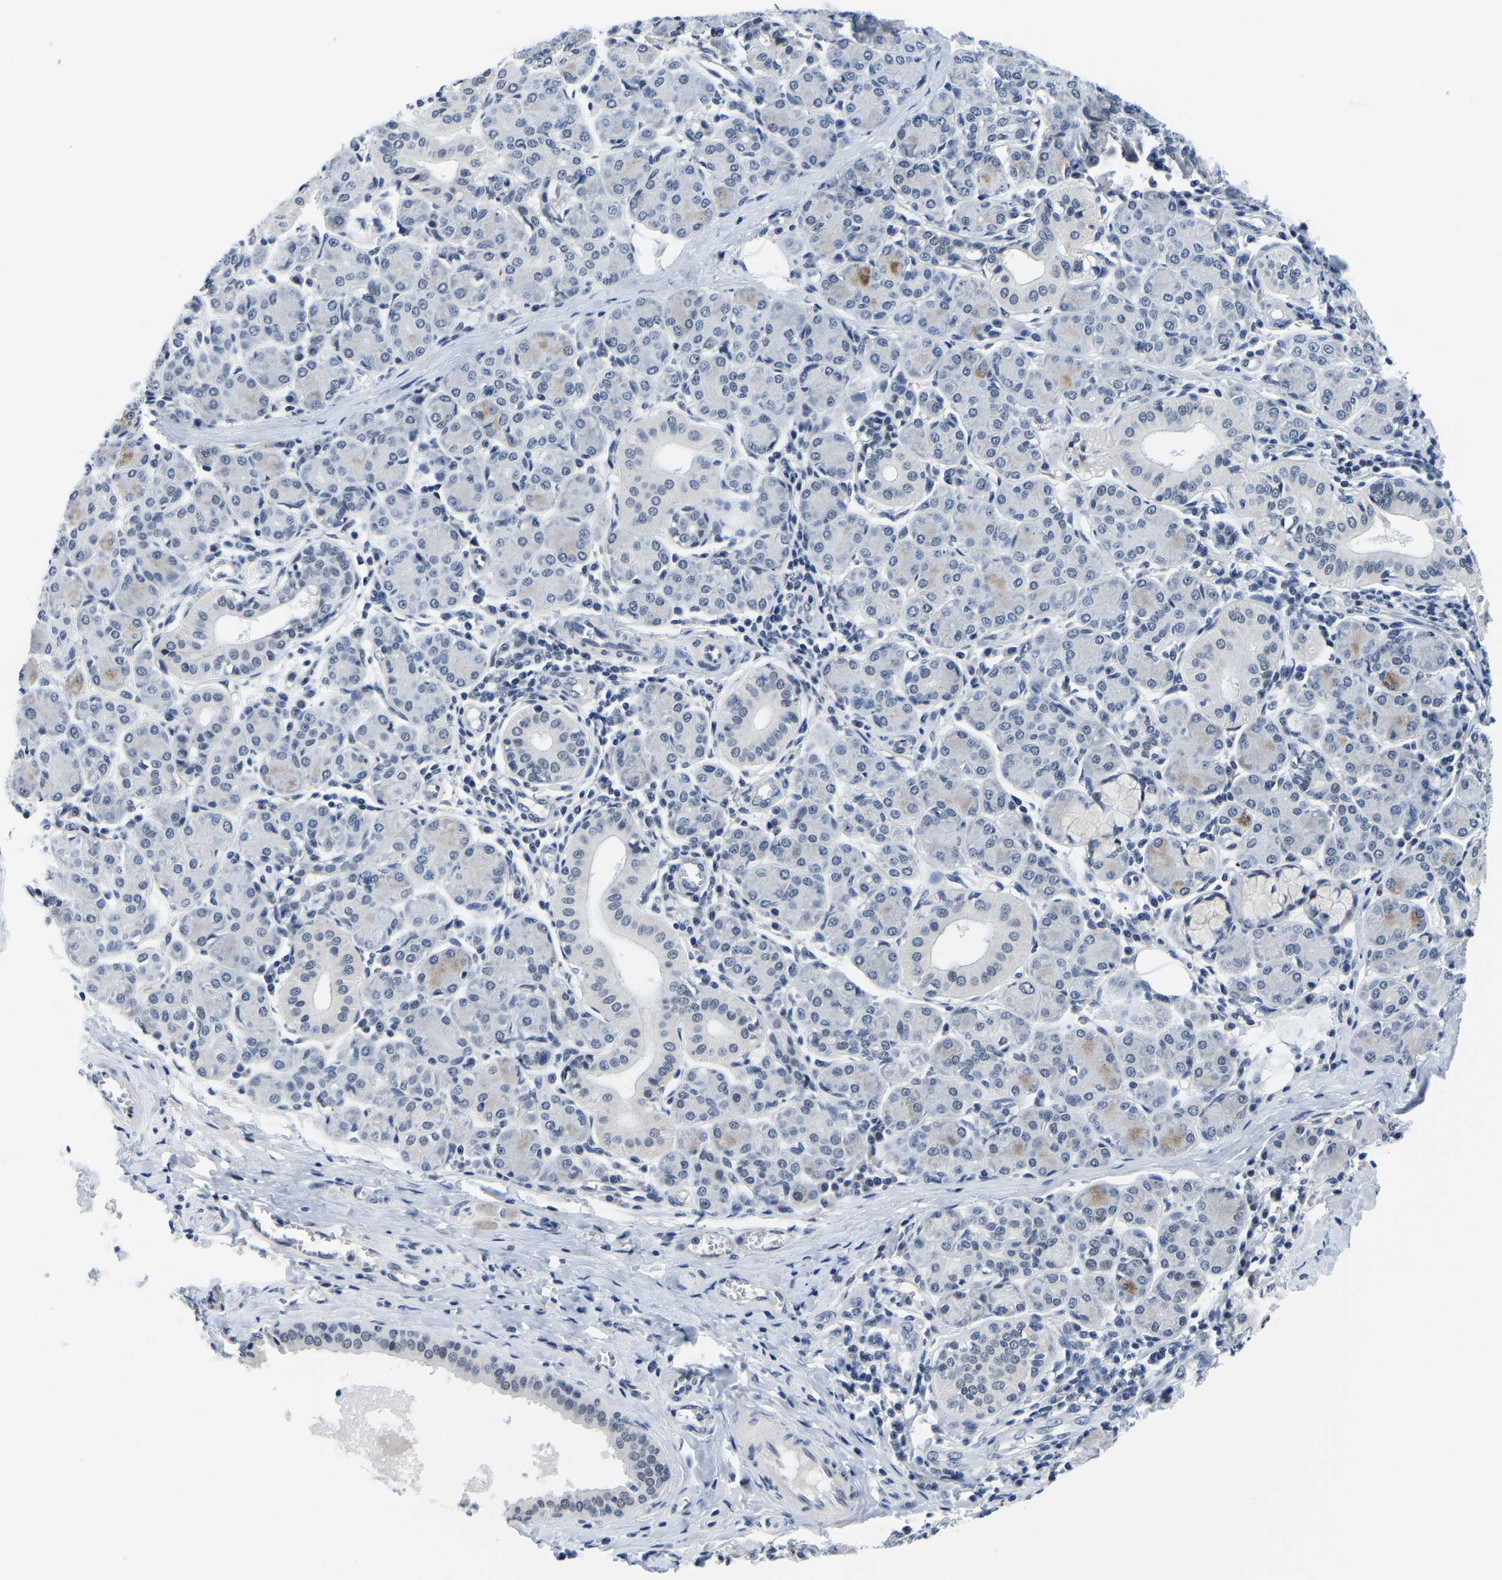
{"staining": {"intensity": "moderate", "quantity": "<25%", "location": "cytoplasmic/membranous"}, "tissue": "salivary gland", "cell_type": "Glandular cells", "image_type": "normal", "snomed": [{"axis": "morphology", "description": "Normal tissue, NOS"}, {"axis": "morphology", "description": "Inflammation, NOS"}, {"axis": "topography", "description": "Lymph node"}, {"axis": "topography", "description": "Salivary gland"}], "caption": "About <25% of glandular cells in benign salivary gland reveal moderate cytoplasmic/membranous protein expression as visualized by brown immunohistochemical staining.", "gene": "POLDIP3", "patient": {"sex": "male", "age": 3}}